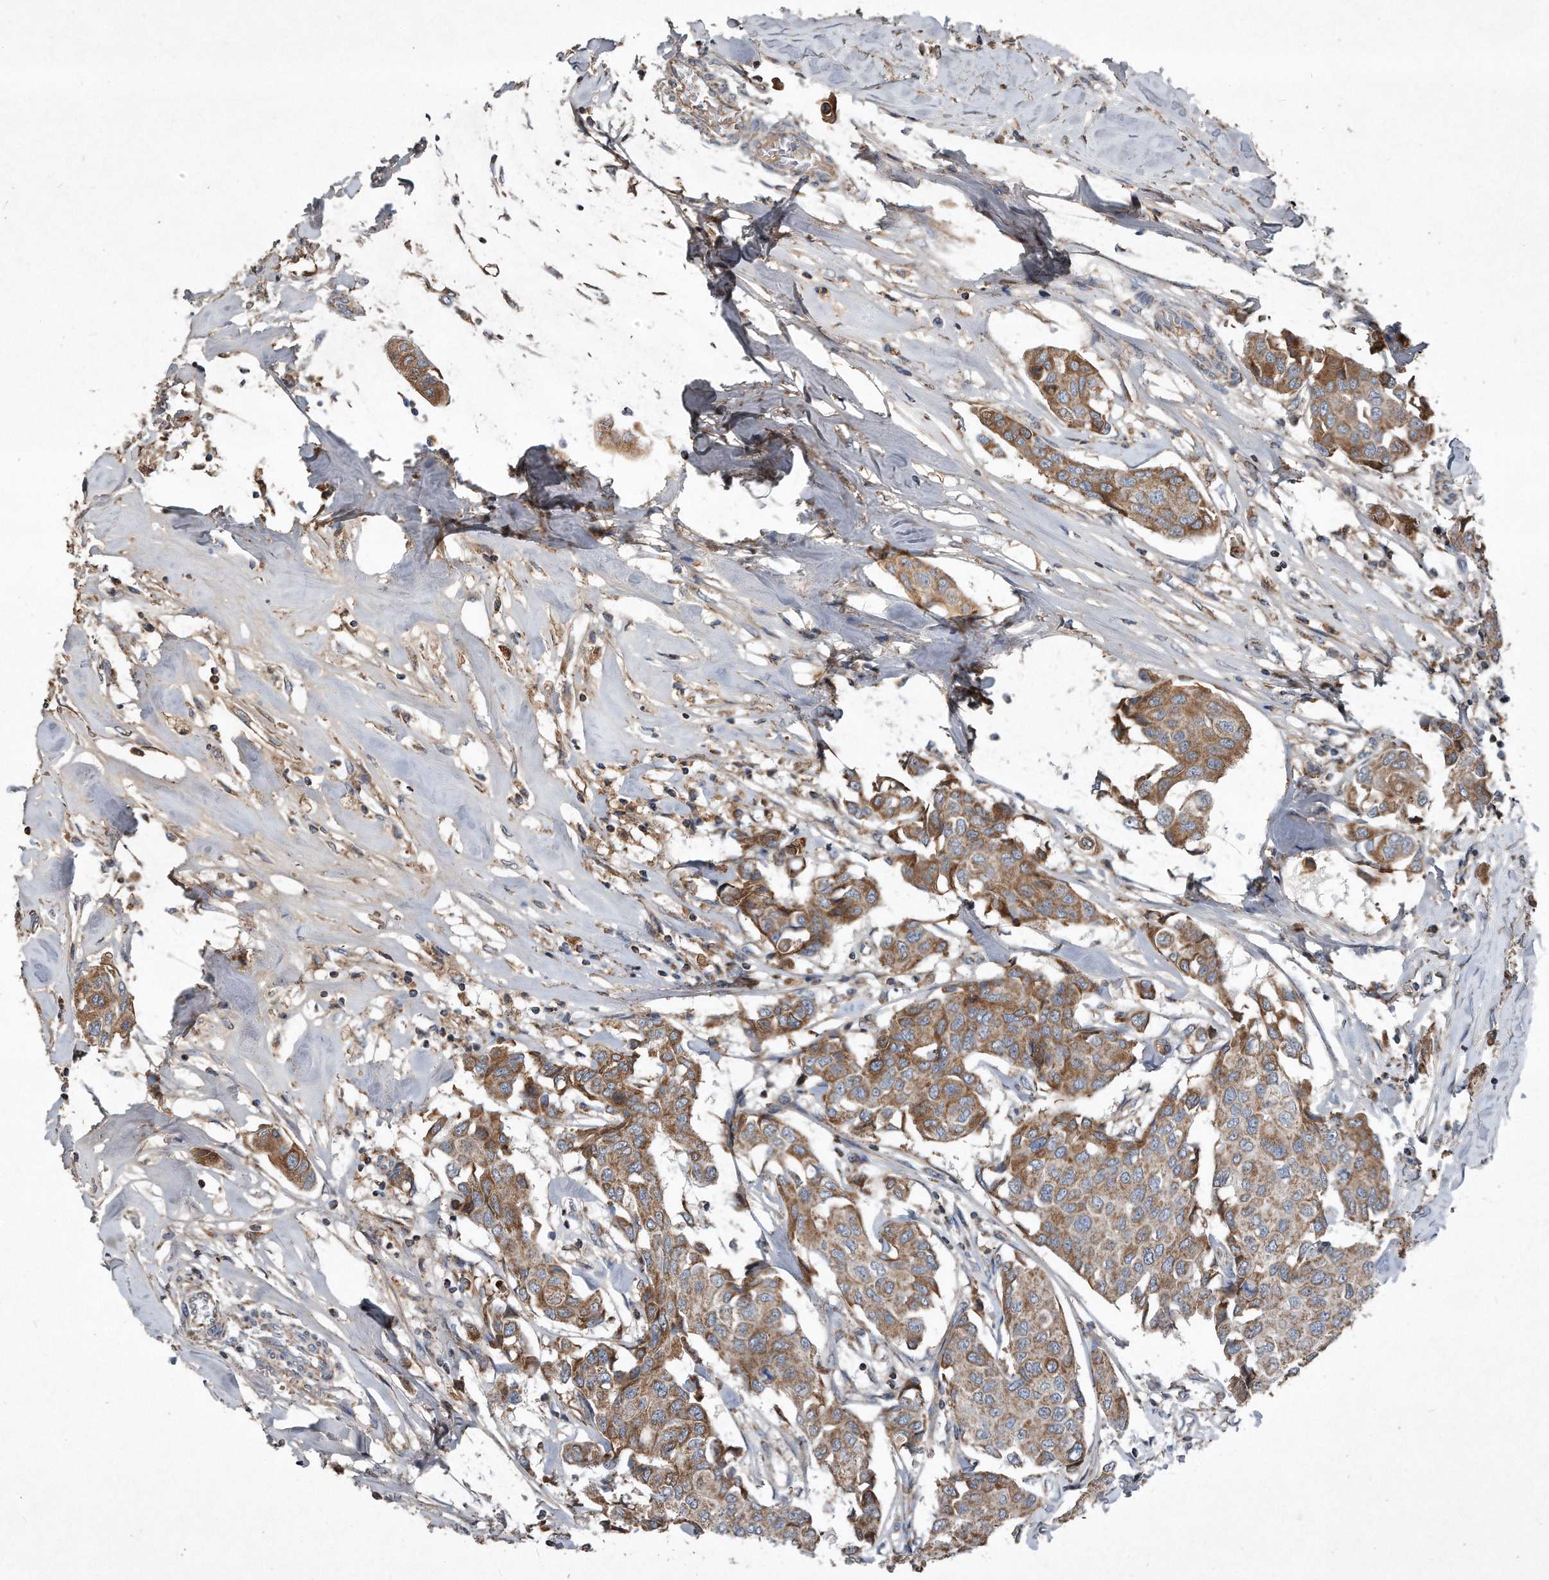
{"staining": {"intensity": "moderate", "quantity": ">75%", "location": "cytoplasmic/membranous"}, "tissue": "breast cancer", "cell_type": "Tumor cells", "image_type": "cancer", "snomed": [{"axis": "morphology", "description": "Duct carcinoma"}, {"axis": "topography", "description": "Breast"}], "caption": "Immunohistochemical staining of breast infiltrating ductal carcinoma reveals moderate cytoplasmic/membranous protein expression in about >75% of tumor cells.", "gene": "SDHA", "patient": {"sex": "female", "age": 80}}